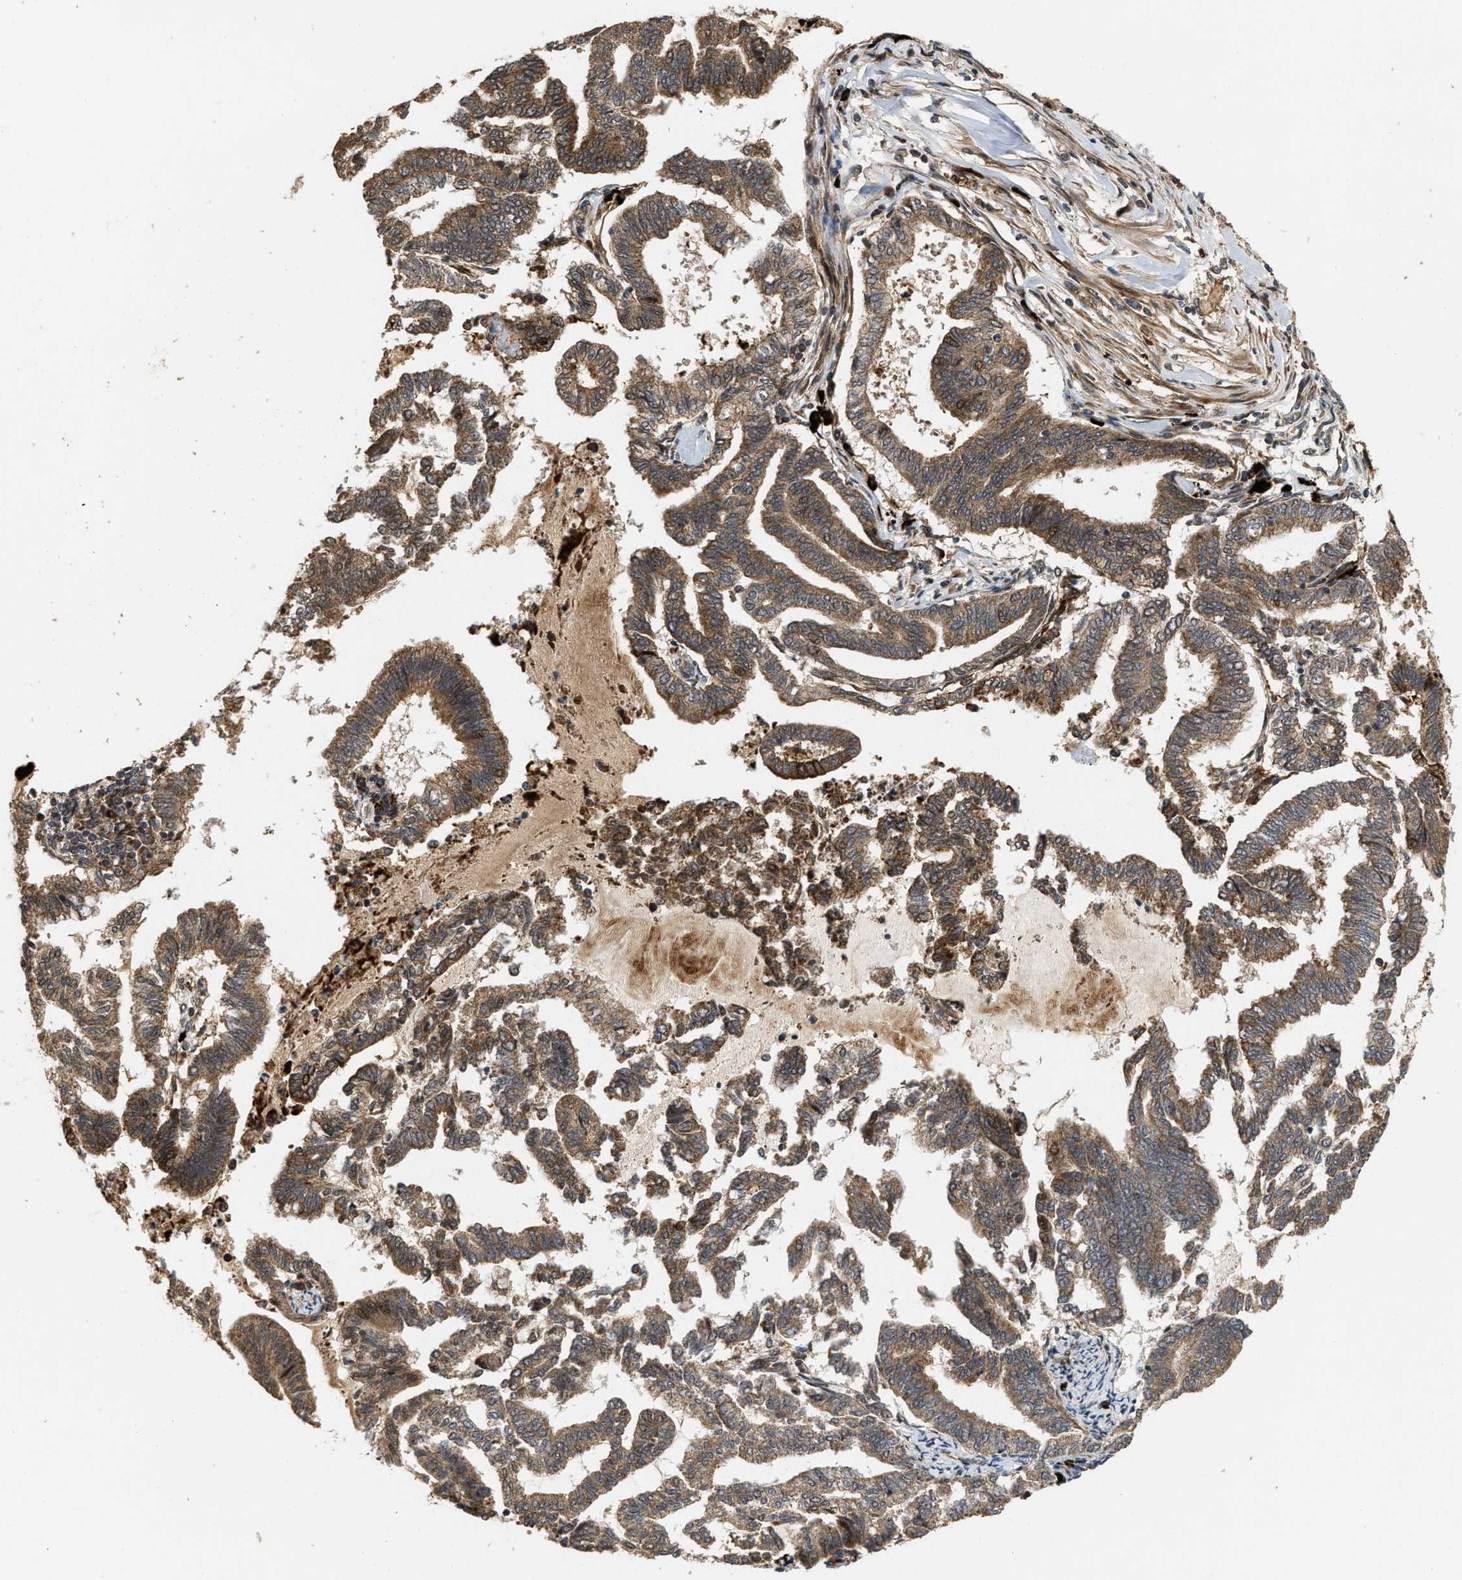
{"staining": {"intensity": "moderate", "quantity": ">75%", "location": "cytoplasmic/membranous,nuclear"}, "tissue": "endometrial cancer", "cell_type": "Tumor cells", "image_type": "cancer", "snomed": [{"axis": "morphology", "description": "Adenocarcinoma, NOS"}, {"axis": "topography", "description": "Endometrium"}], "caption": "Immunohistochemistry photomicrograph of neoplastic tissue: human endometrial adenocarcinoma stained using IHC demonstrates medium levels of moderate protein expression localized specifically in the cytoplasmic/membranous and nuclear of tumor cells, appearing as a cytoplasmic/membranous and nuclear brown color.", "gene": "ELP2", "patient": {"sex": "female", "age": 79}}